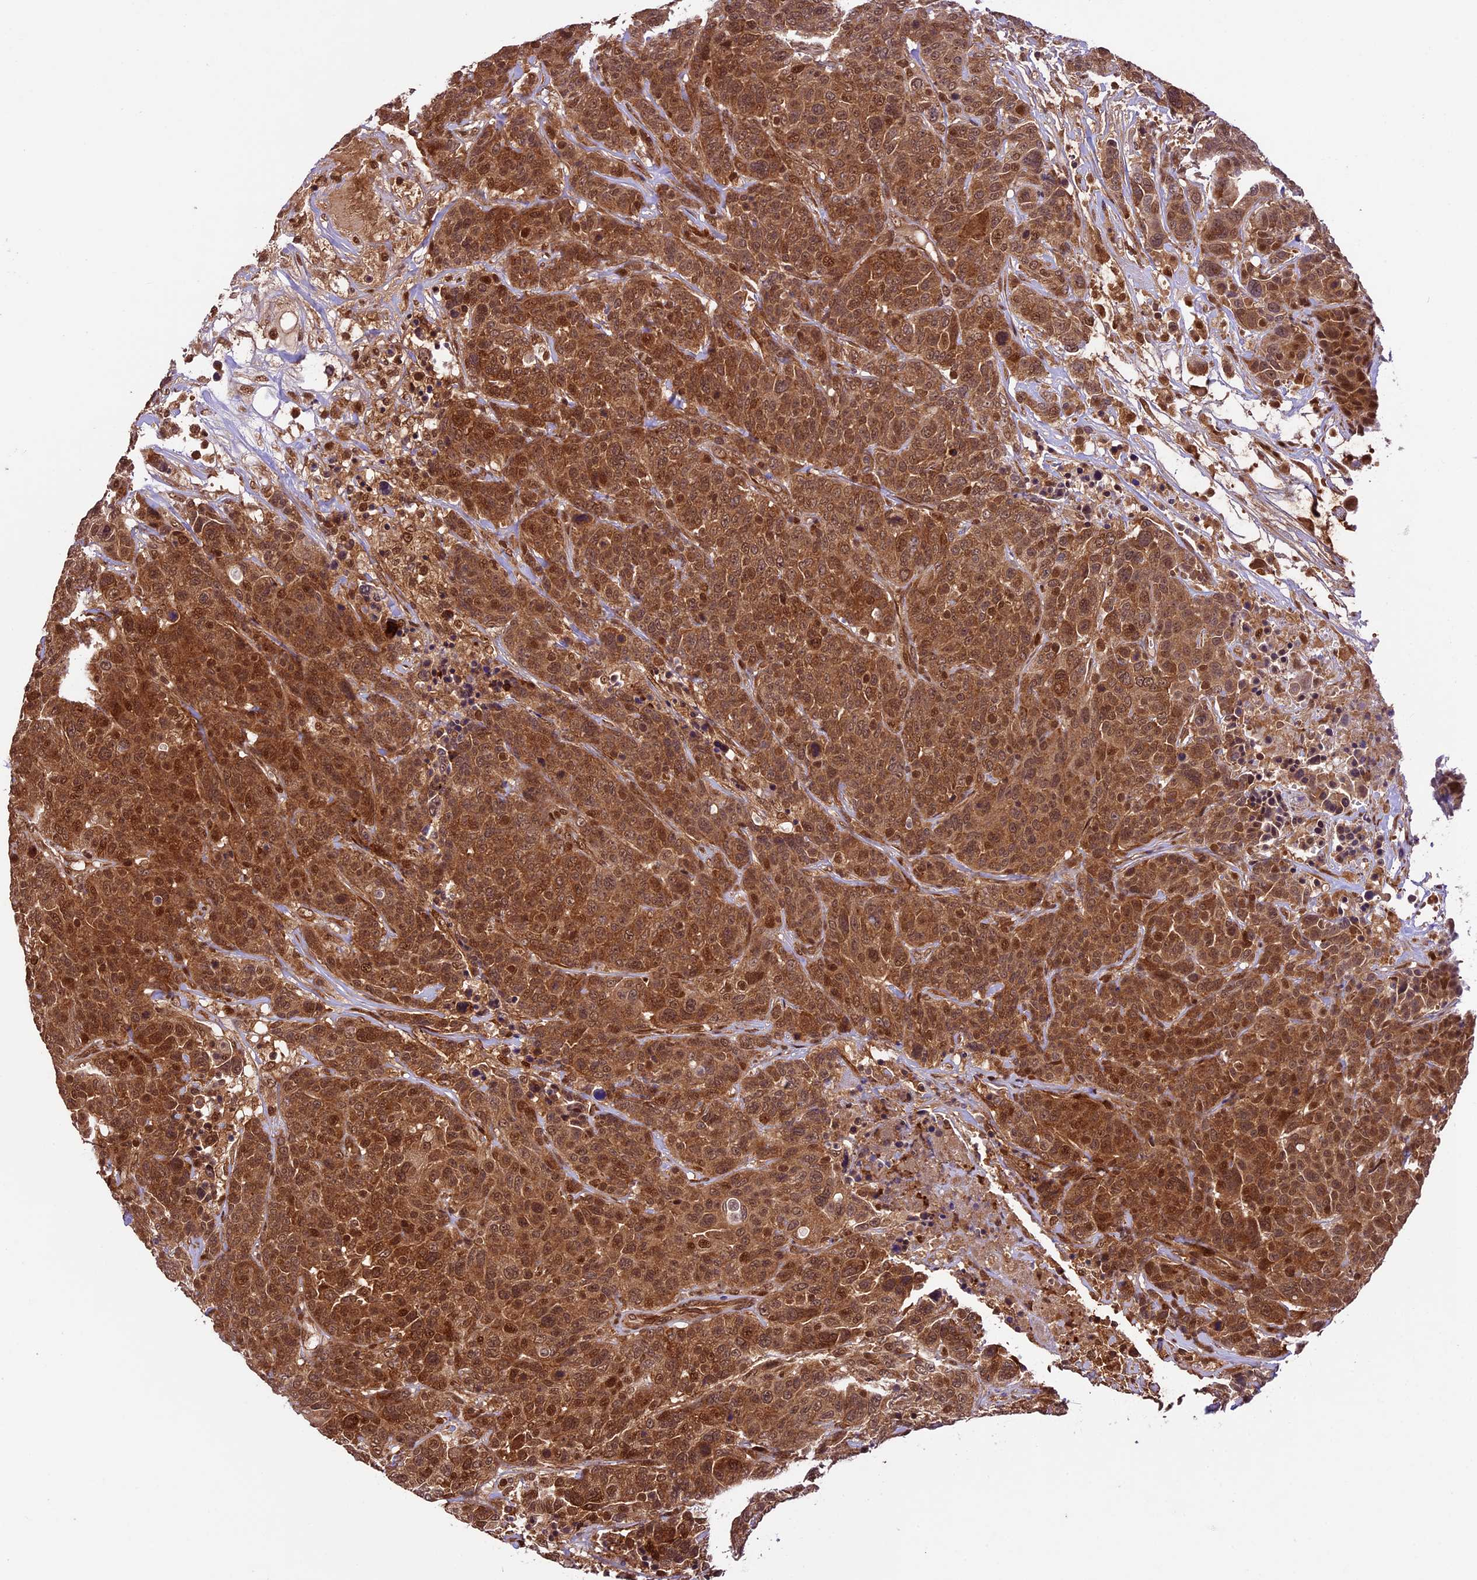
{"staining": {"intensity": "strong", "quantity": ">75%", "location": "cytoplasmic/membranous,nuclear"}, "tissue": "breast cancer", "cell_type": "Tumor cells", "image_type": "cancer", "snomed": [{"axis": "morphology", "description": "Duct carcinoma"}, {"axis": "topography", "description": "Breast"}], "caption": "Strong cytoplasmic/membranous and nuclear positivity for a protein is identified in about >75% of tumor cells of infiltrating ductal carcinoma (breast) using immunohistochemistry (IHC).", "gene": "DHX38", "patient": {"sex": "female", "age": 37}}